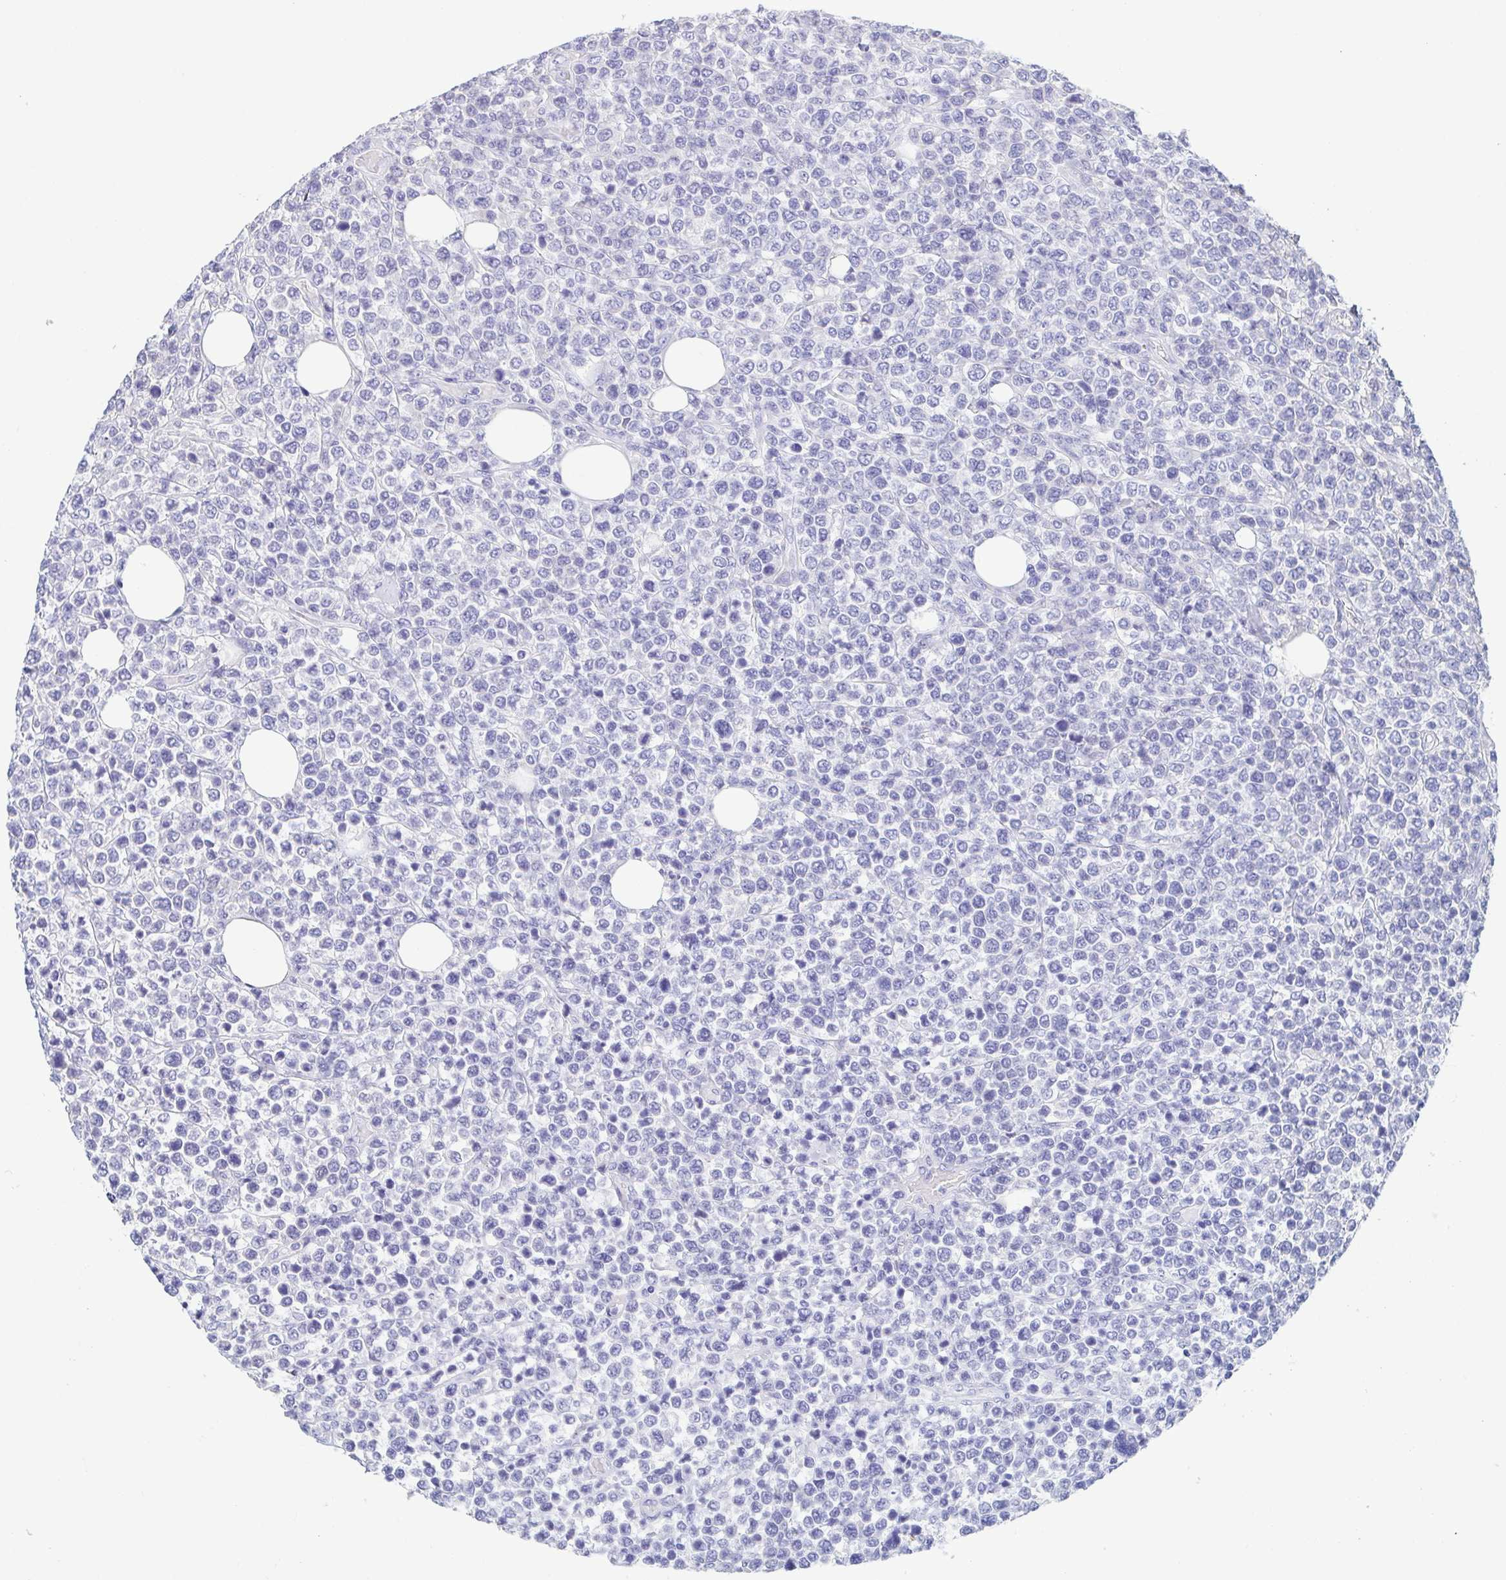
{"staining": {"intensity": "negative", "quantity": "none", "location": "none"}, "tissue": "lymphoma", "cell_type": "Tumor cells", "image_type": "cancer", "snomed": [{"axis": "morphology", "description": "Malignant lymphoma, non-Hodgkin's type, High grade"}, {"axis": "topography", "description": "Soft tissue"}], "caption": "Immunohistochemistry (IHC) histopathology image of neoplastic tissue: lymphoma stained with DAB (3,3'-diaminobenzidine) reveals no significant protein staining in tumor cells.", "gene": "TREH", "patient": {"sex": "female", "age": 56}}